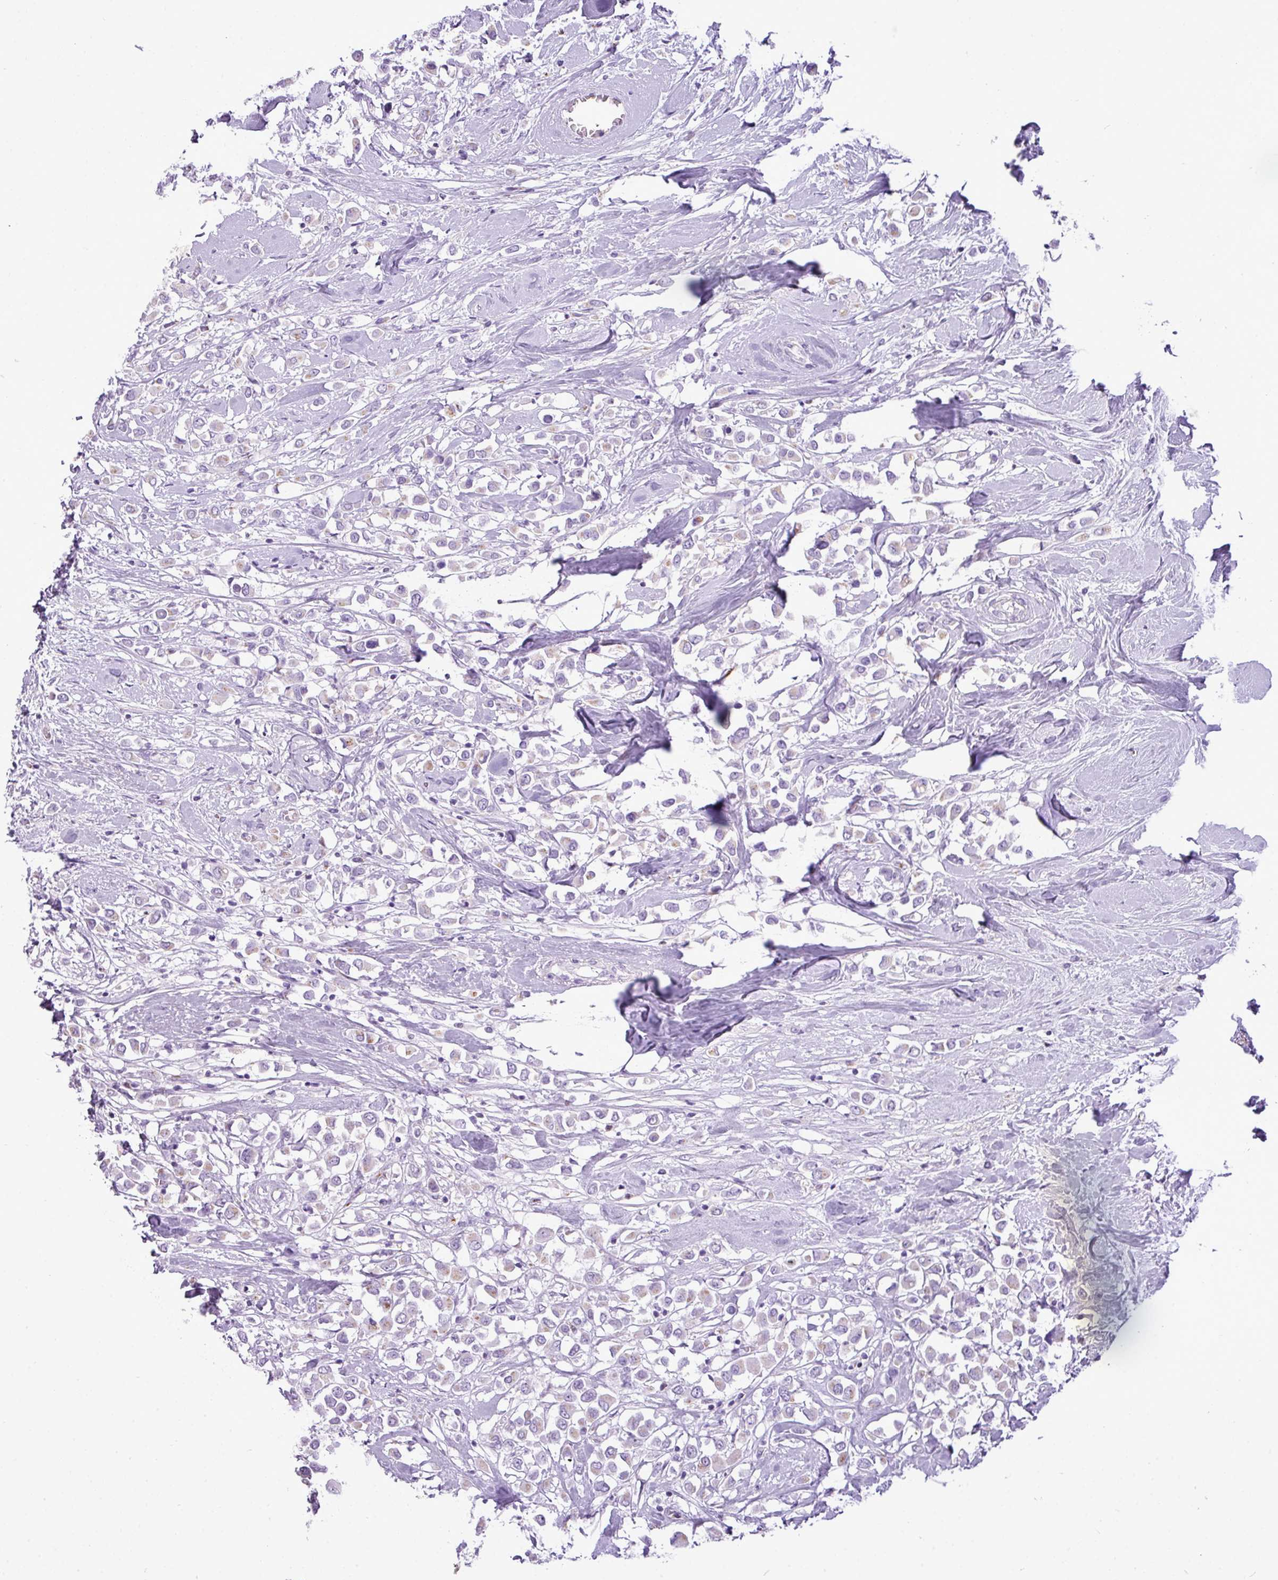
{"staining": {"intensity": "negative", "quantity": "none", "location": "none"}, "tissue": "breast cancer", "cell_type": "Tumor cells", "image_type": "cancer", "snomed": [{"axis": "morphology", "description": "Duct carcinoma"}, {"axis": "topography", "description": "Breast"}], "caption": "Breast cancer (infiltrating ductal carcinoma) was stained to show a protein in brown. There is no significant expression in tumor cells. (Stains: DAB (3,3'-diaminobenzidine) immunohistochemistry with hematoxylin counter stain, Microscopy: brightfield microscopy at high magnification).", "gene": "FAM43A", "patient": {"sex": "female", "age": 61}}